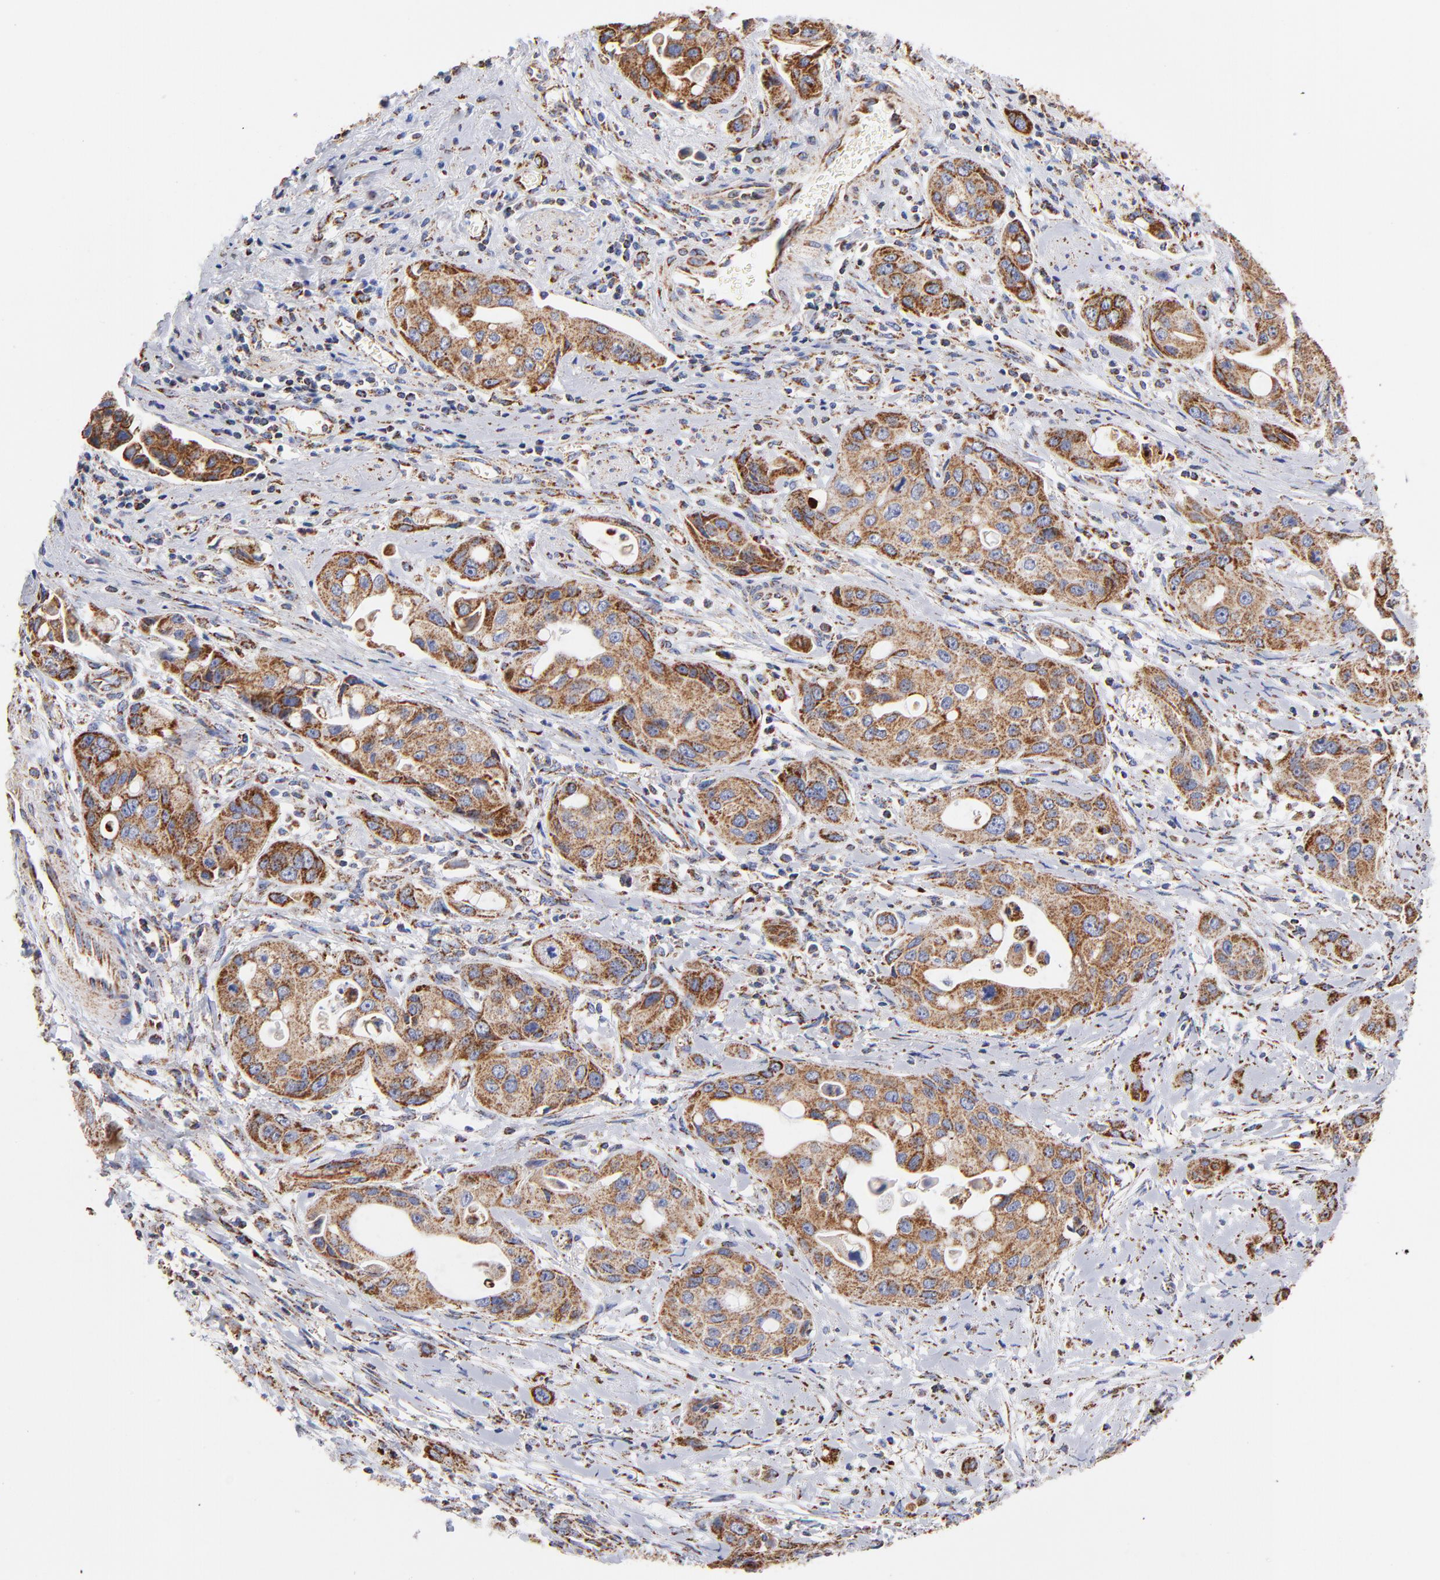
{"staining": {"intensity": "strong", "quantity": ">75%", "location": "cytoplasmic/membranous"}, "tissue": "pancreatic cancer", "cell_type": "Tumor cells", "image_type": "cancer", "snomed": [{"axis": "morphology", "description": "Adenocarcinoma, NOS"}, {"axis": "topography", "description": "Pancreas"}], "caption": "Brown immunohistochemical staining in human pancreatic cancer (adenocarcinoma) reveals strong cytoplasmic/membranous expression in approximately >75% of tumor cells. The staining is performed using DAB (3,3'-diaminobenzidine) brown chromogen to label protein expression. The nuclei are counter-stained blue using hematoxylin.", "gene": "PHB1", "patient": {"sex": "female", "age": 60}}